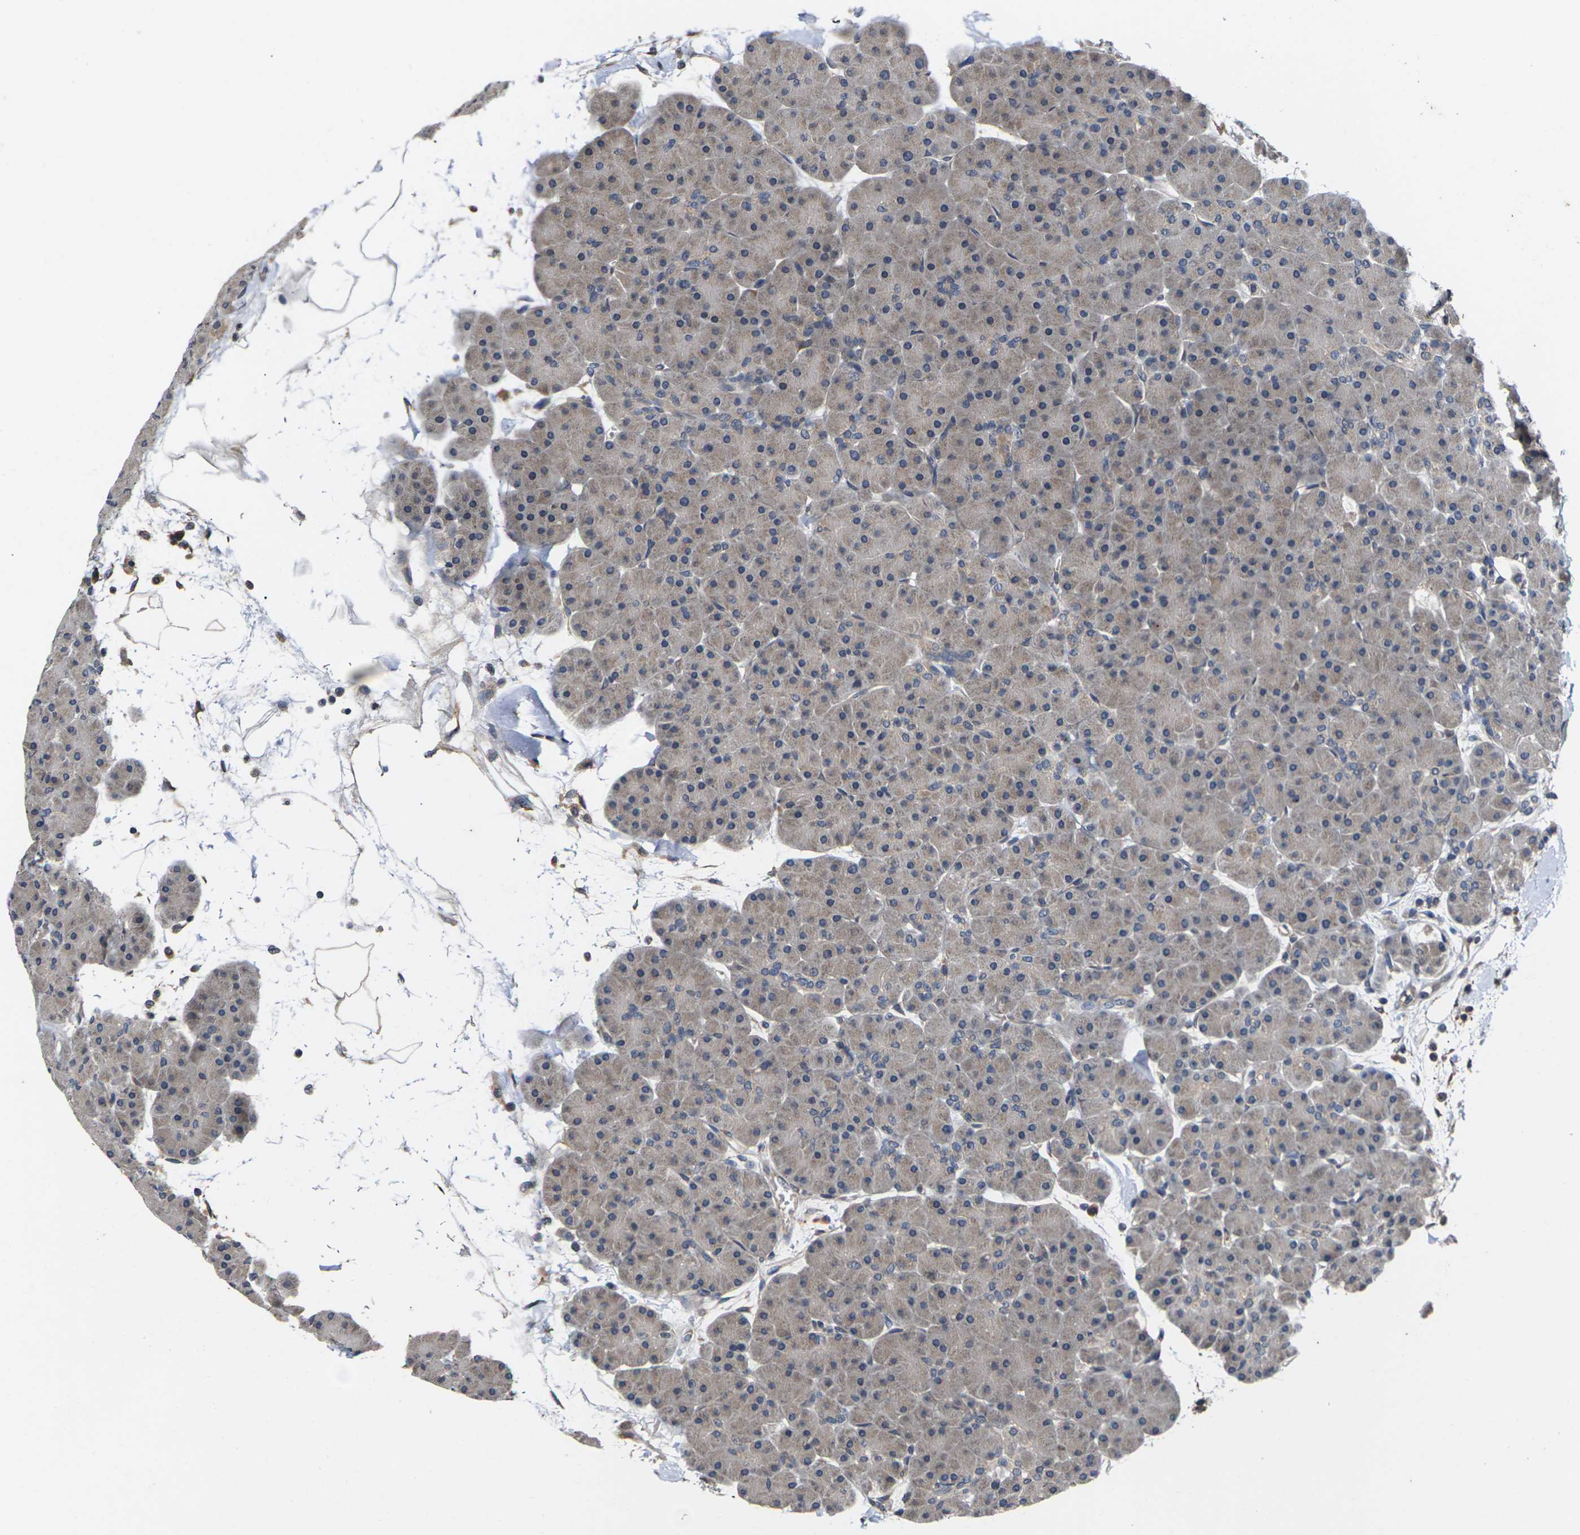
{"staining": {"intensity": "weak", "quantity": ">75%", "location": "cytoplasmic/membranous"}, "tissue": "pancreas", "cell_type": "Exocrine glandular cells", "image_type": "normal", "snomed": [{"axis": "morphology", "description": "Normal tissue, NOS"}, {"axis": "topography", "description": "Pancreas"}], "caption": "IHC photomicrograph of unremarkable pancreas stained for a protein (brown), which shows low levels of weak cytoplasmic/membranous positivity in approximately >75% of exocrine glandular cells.", "gene": "DKK2", "patient": {"sex": "male", "age": 66}}